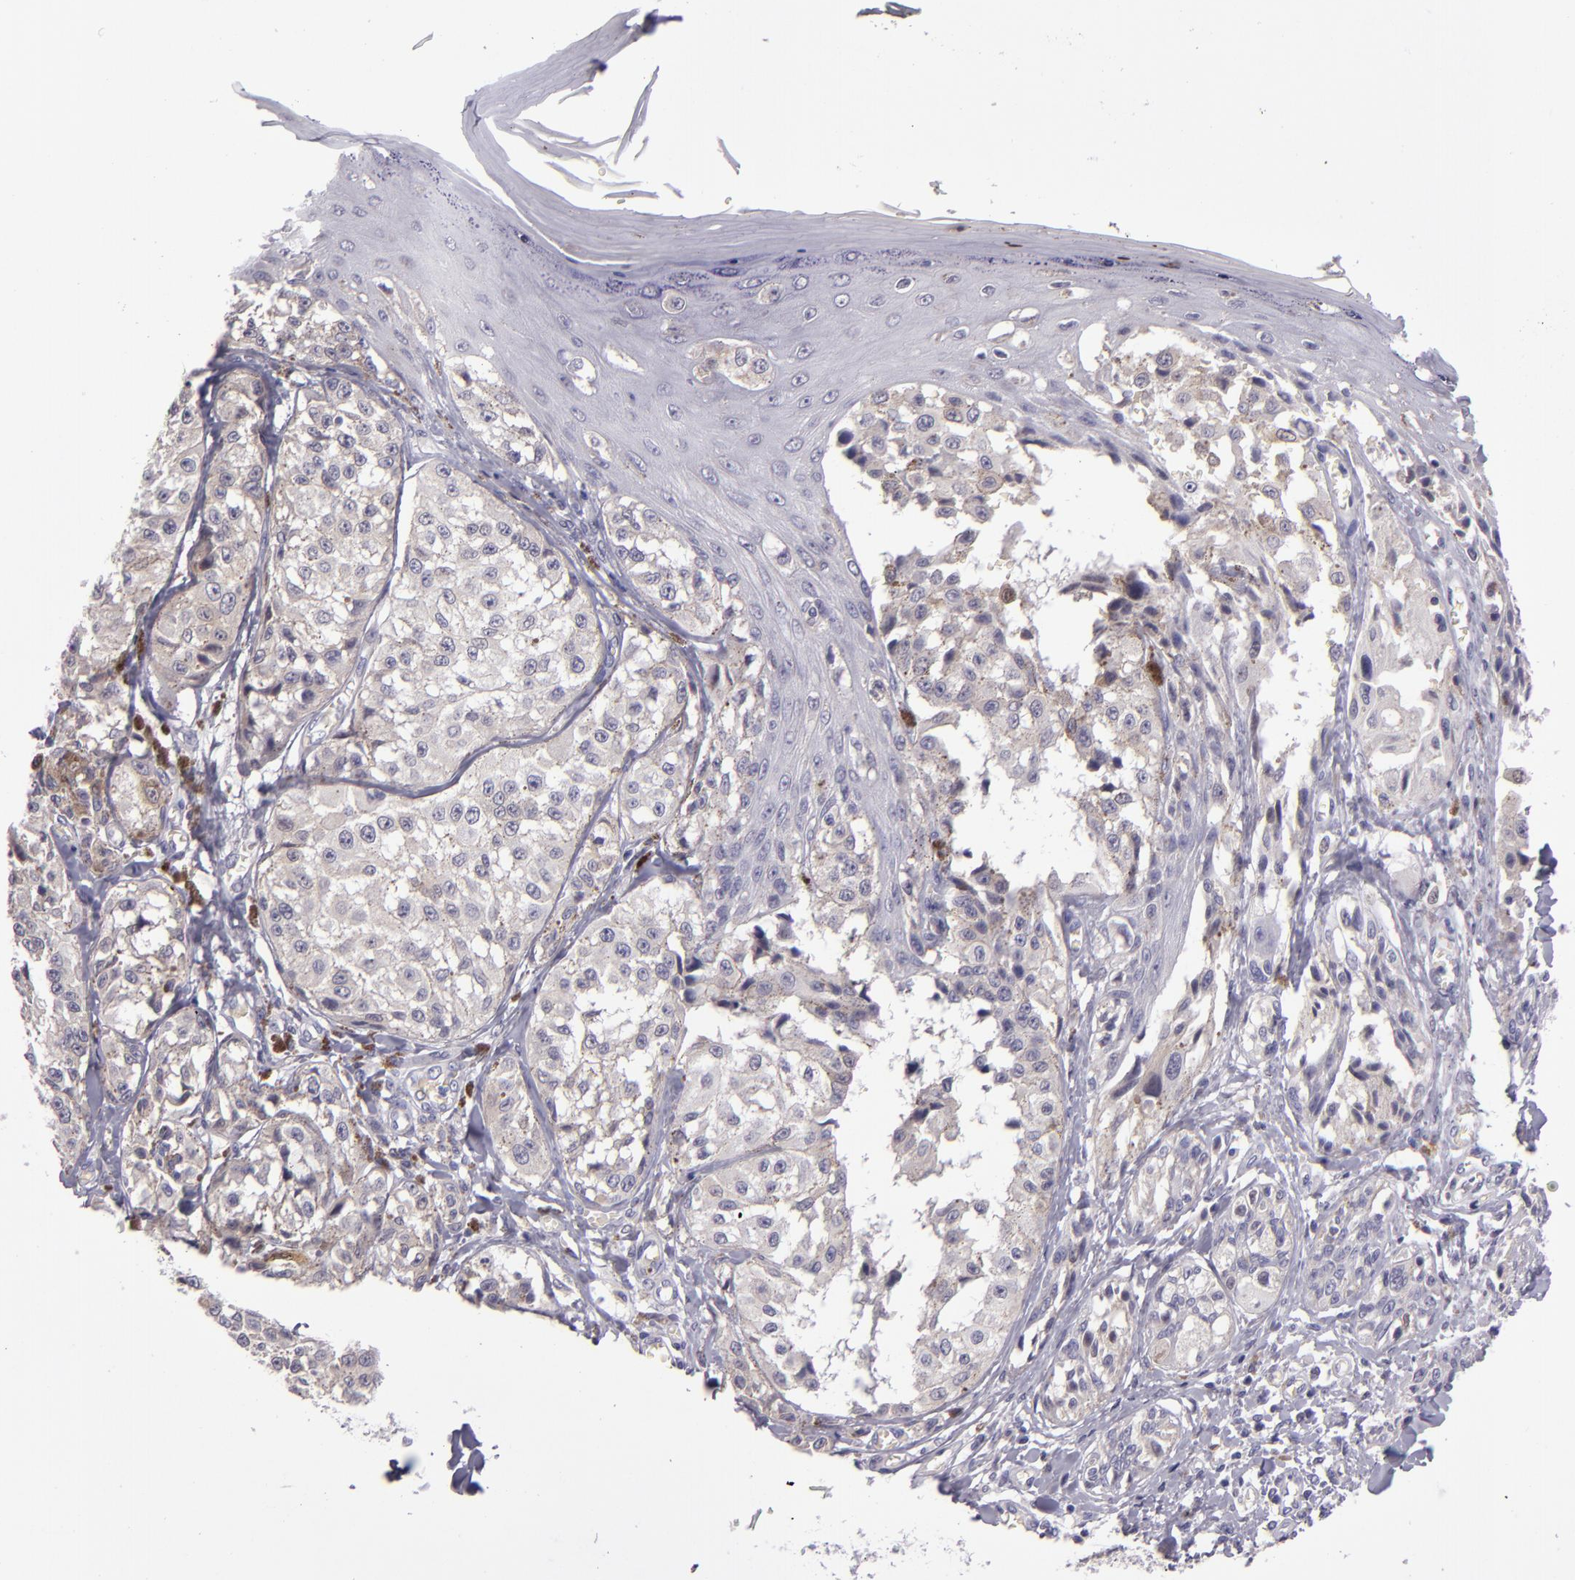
{"staining": {"intensity": "negative", "quantity": "none", "location": "none"}, "tissue": "melanoma", "cell_type": "Tumor cells", "image_type": "cancer", "snomed": [{"axis": "morphology", "description": "Malignant melanoma, NOS"}, {"axis": "topography", "description": "Skin"}], "caption": "High power microscopy image of an immunohistochemistry (IHC) micrograph of melanoma, revealing no significant expression in tumor cells. The staining is performed using DAB brown chromogen with nuclei counter-stained in using hematoxylin.", "gene": "SNCB", "patient": {"sex": "female", "age": 82}}